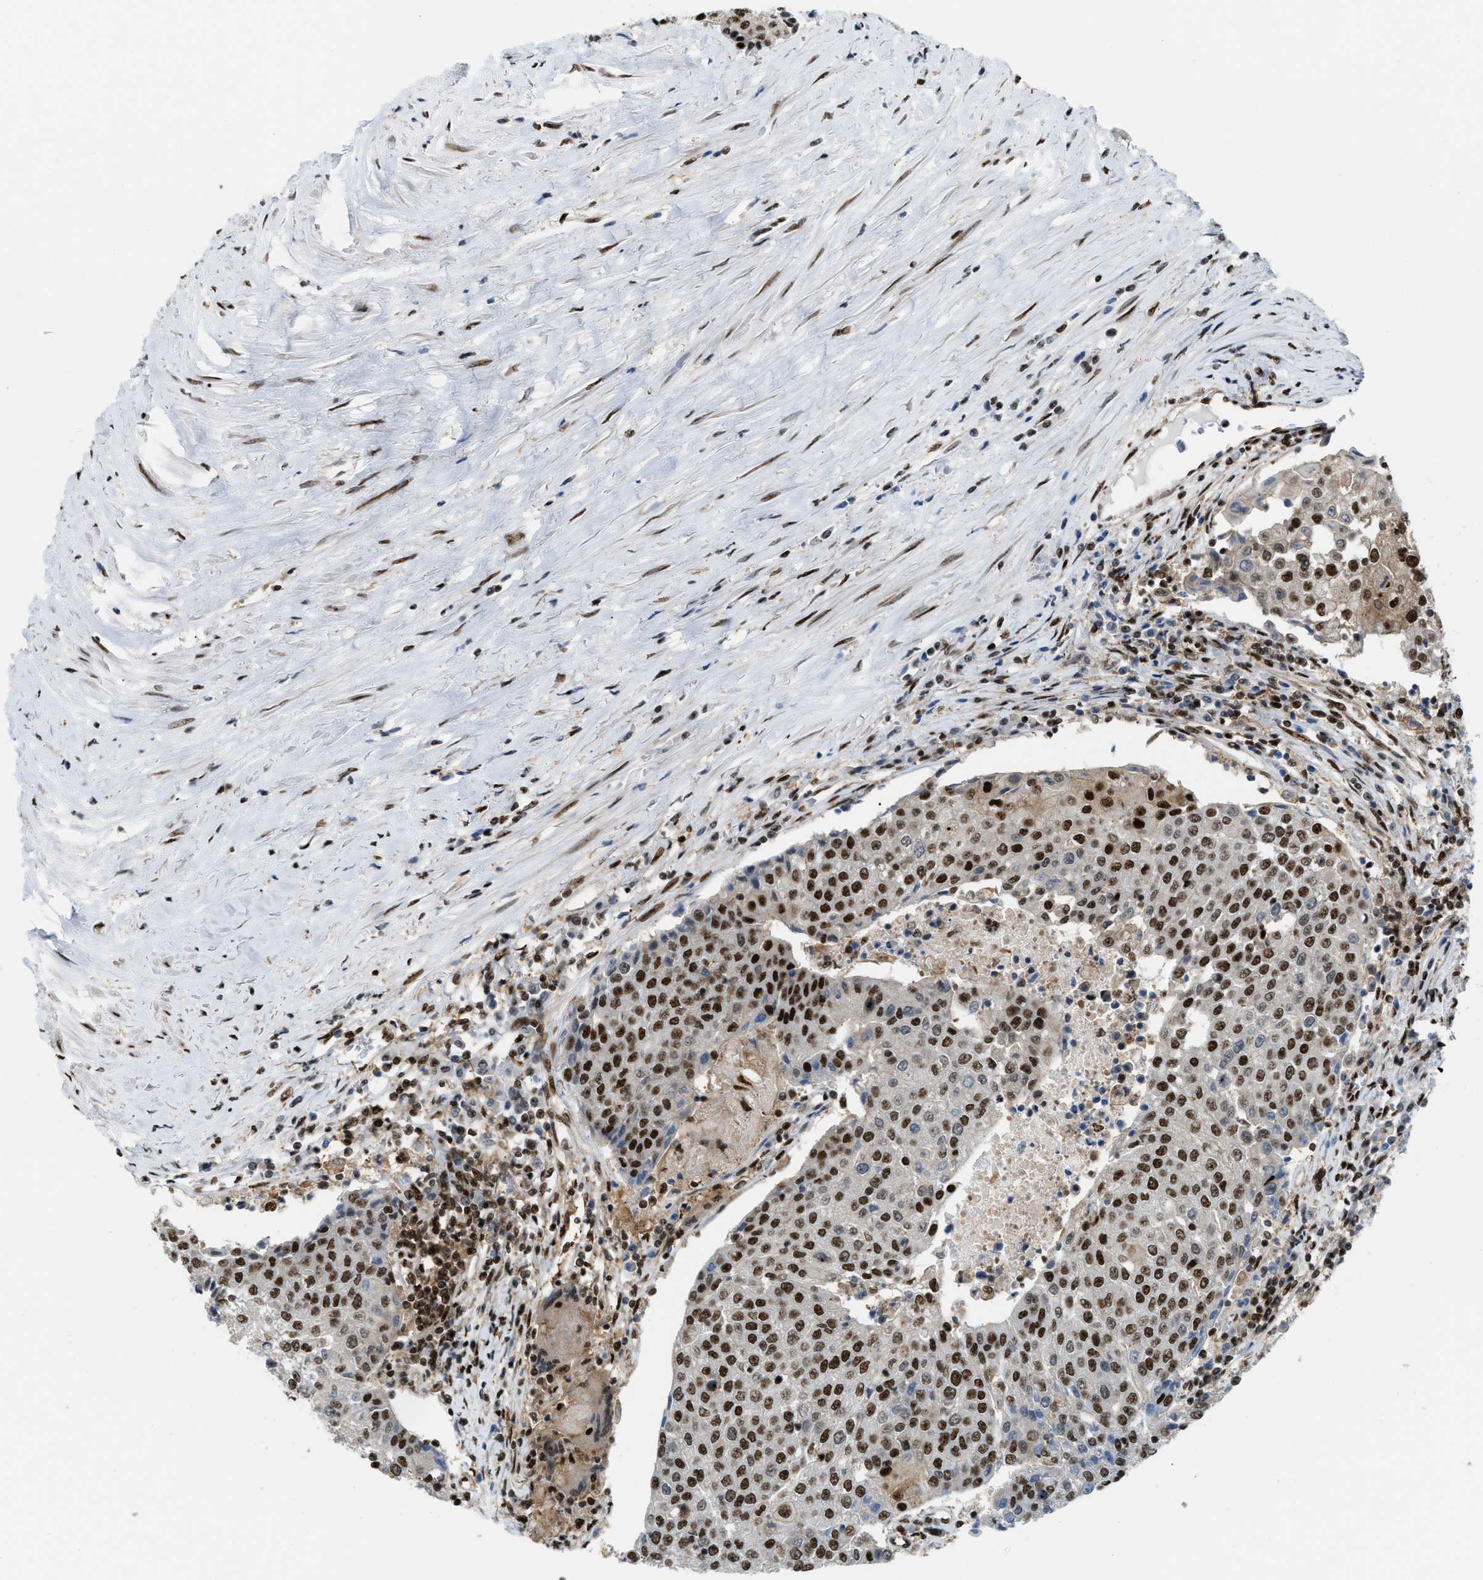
{"staining": {"intensity": "strong", "quantity": ">75%", "location": "nuclear"}, "tissue": "urothelial cancer", "cell_type": "Tumor cells", "image_type": "cancer", "snomed": [{"axis": "morphology", "description": "Urothelial carcinoma, High grade"}, {"axis": "topography", "description": "Urinary bladder"}], "caption": "Immunohistochemical staining of human urothelial cancer displays high levels of strong nuclear protein positivity in about >75% of tumor cells.", "gene": "NUMA1", "patient": {"sex": "female", "age": 85}}